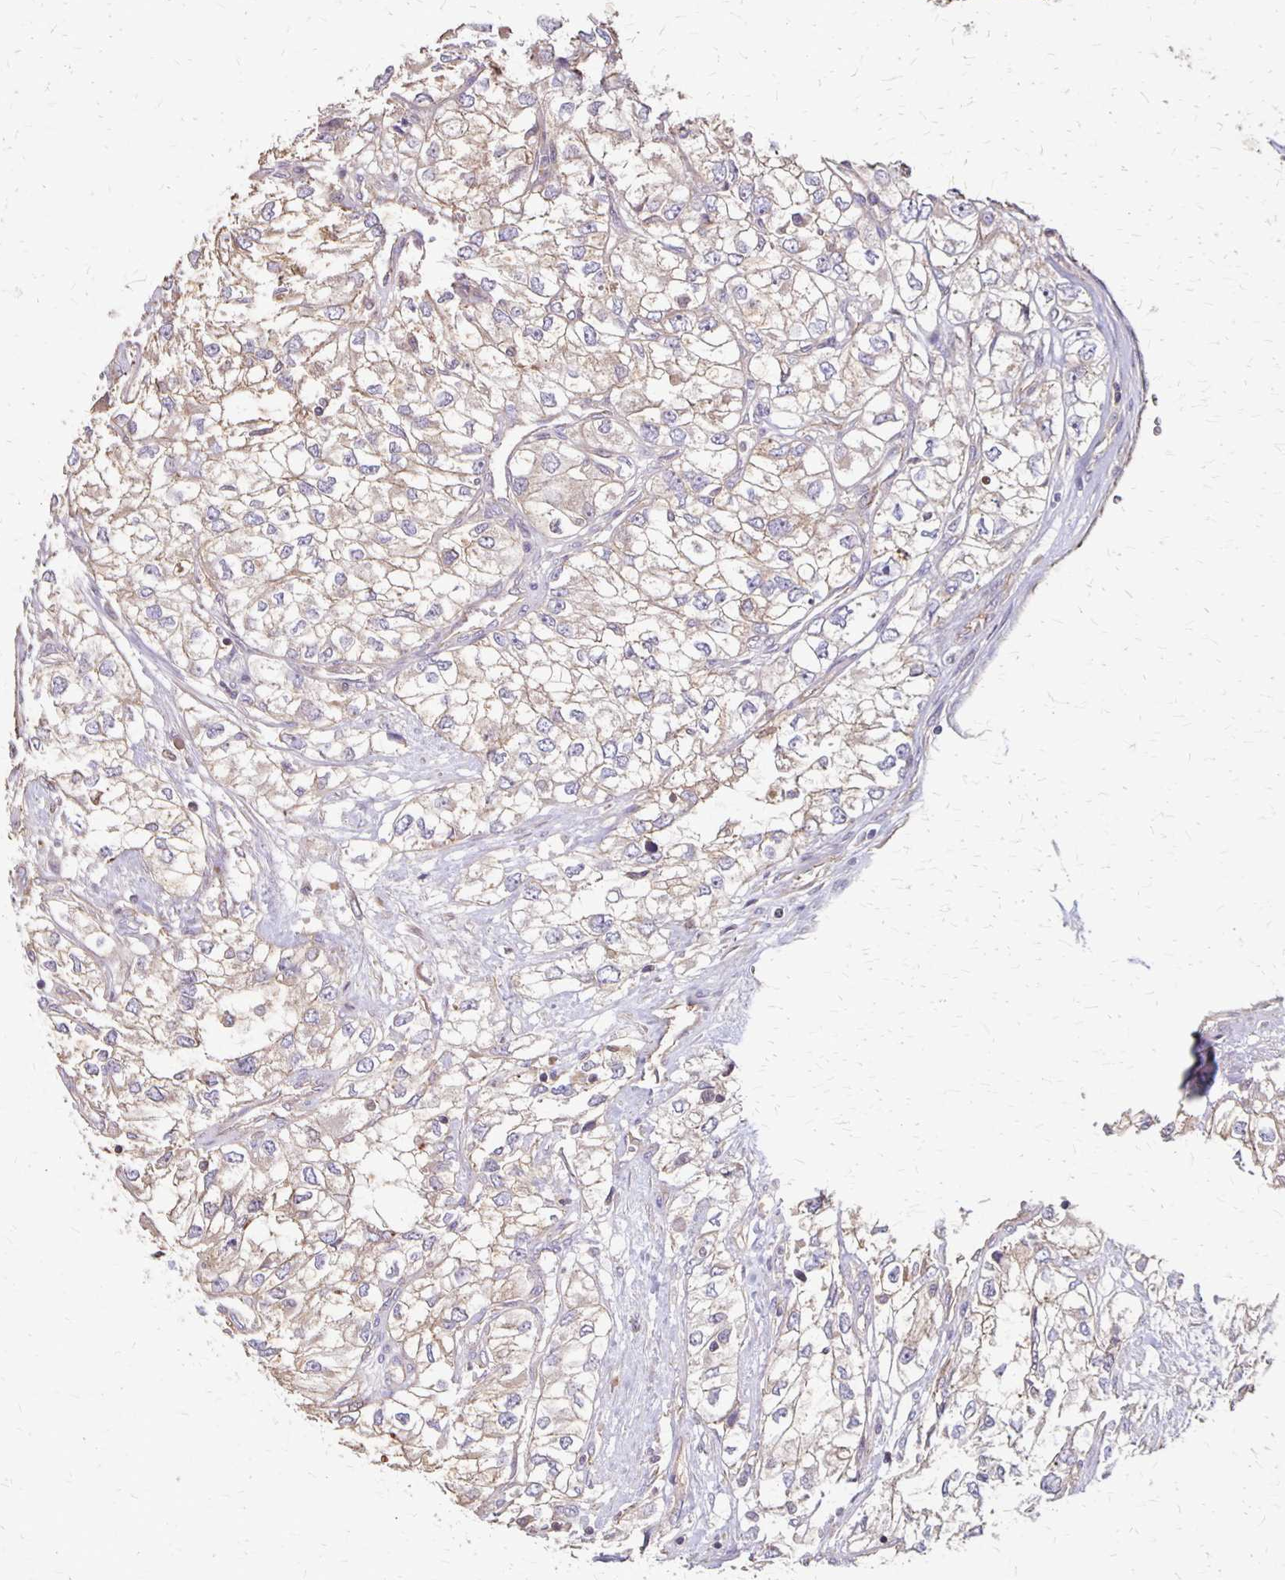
{"staining": {"intensity": "weak", "quantity": "<25%", "location": "cytoplasmic/membranous"}, "tissue": "renal cancer", "cell_type": "Tumor cells", "image_type": "cancer", "snomed": [{"axis": "morphology", "description": "Adenocarcinoma, NOS"}, {"axis": "topography", "description": "Kidney"}], "caption": "This is a micrograph of IHC staining of renal cancer, which shows no staining in tumor cells. The staining is performed using DAB brown chromogen with nuclei counter-stained in using hematoxylin.", "gene": "PROM2", "patient": {"sex": "female", "age": 59}}